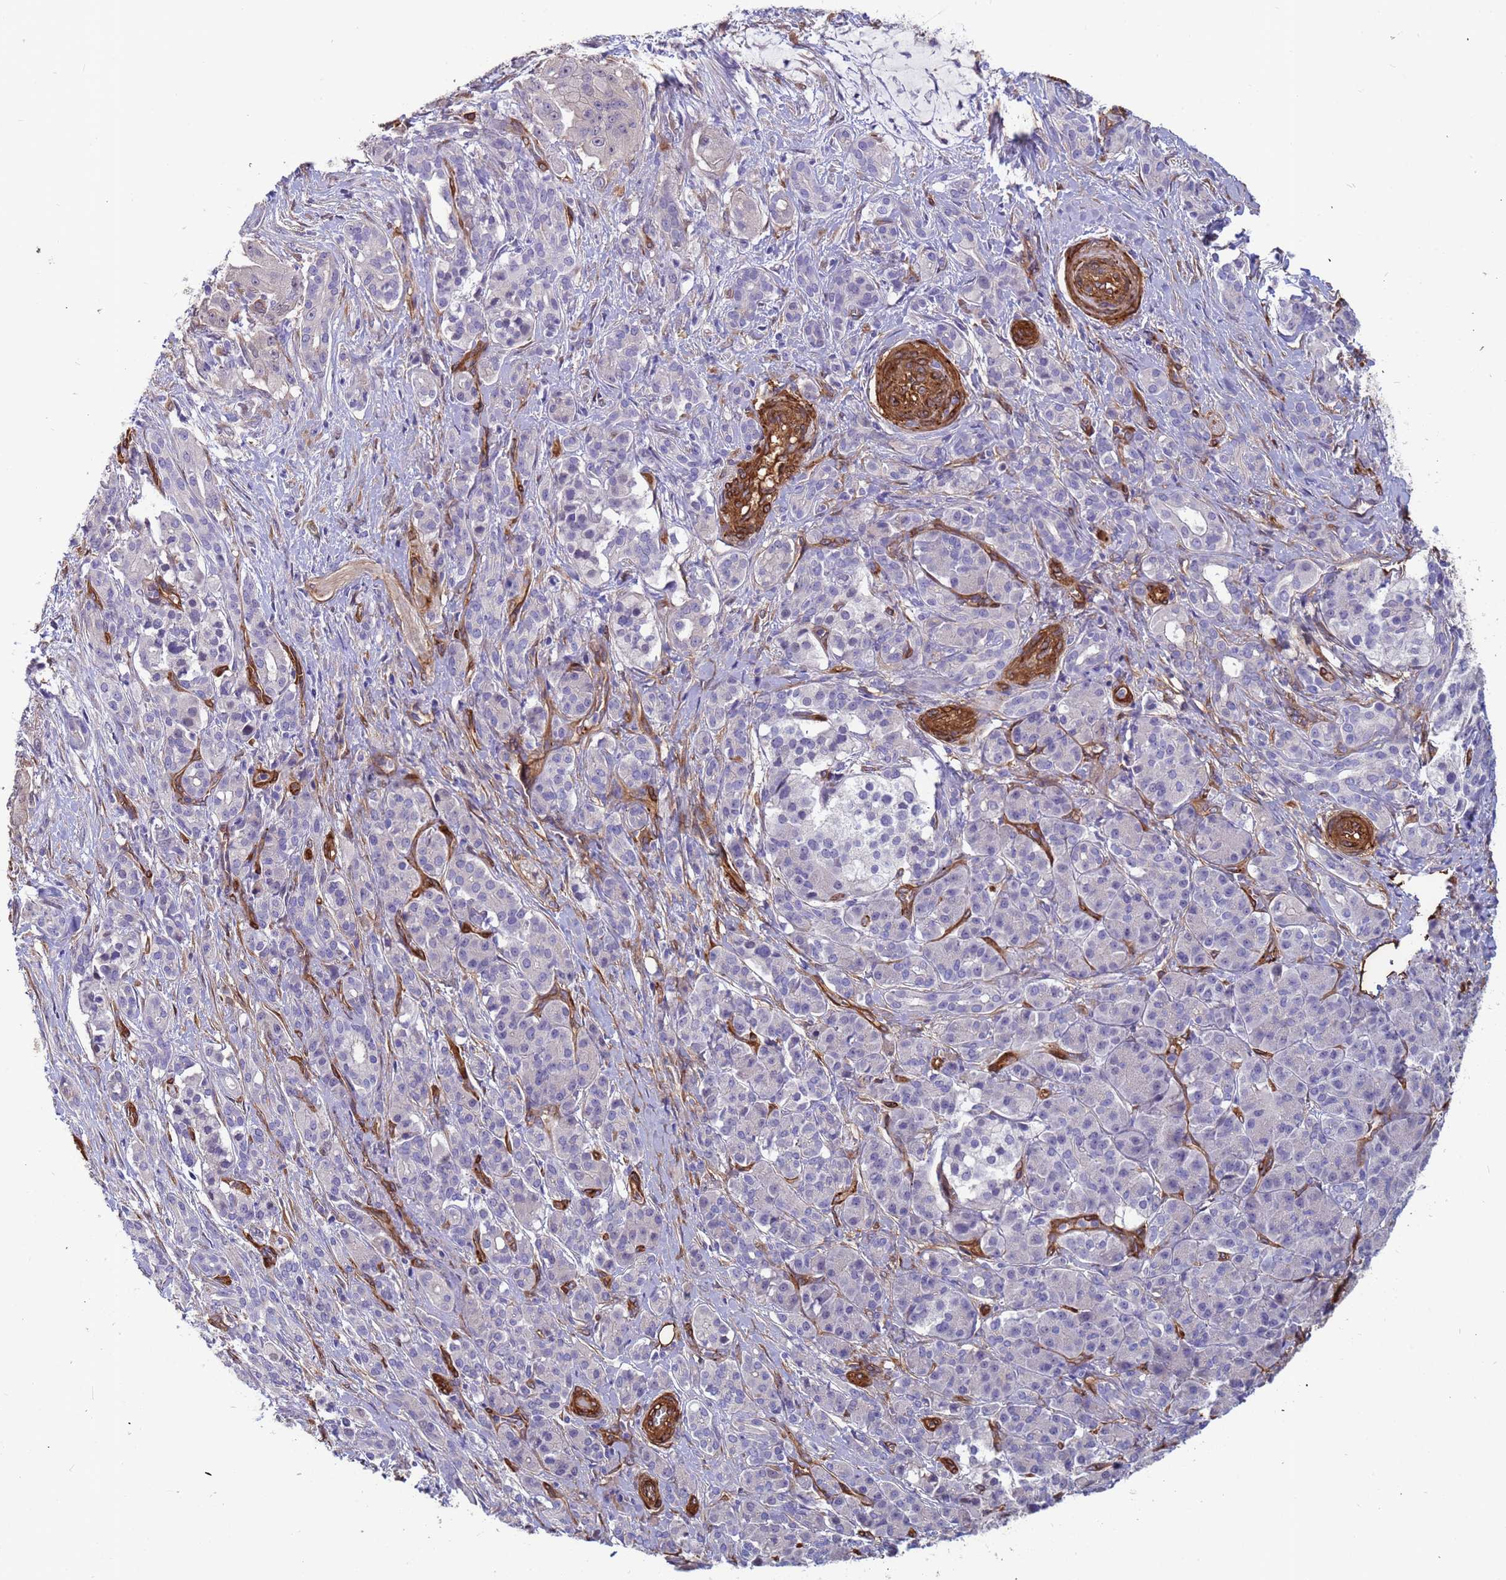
{"staining": {"intensity": "negative", "quantity": "none", "location": "none"}, "tissue": "pancreatic cancer", "cell_type": "Tumor cells", "image_type": "cancer", "snomed": [{"axis": "morphology", "description": "Adenocarcinoma, NOS"}, {"axis": "topography", "description": "Pancreas"}], "caption": "Tumor cells are negative for brown protein staining in pancreatic cancer (adenocarcinoma). (DAB (3,3'-diaminobenzidine) immunohistochemistry with hematoxylin counter stain).", "gene": "EHD2", "patient": {"sex": "male", "age": 57}}